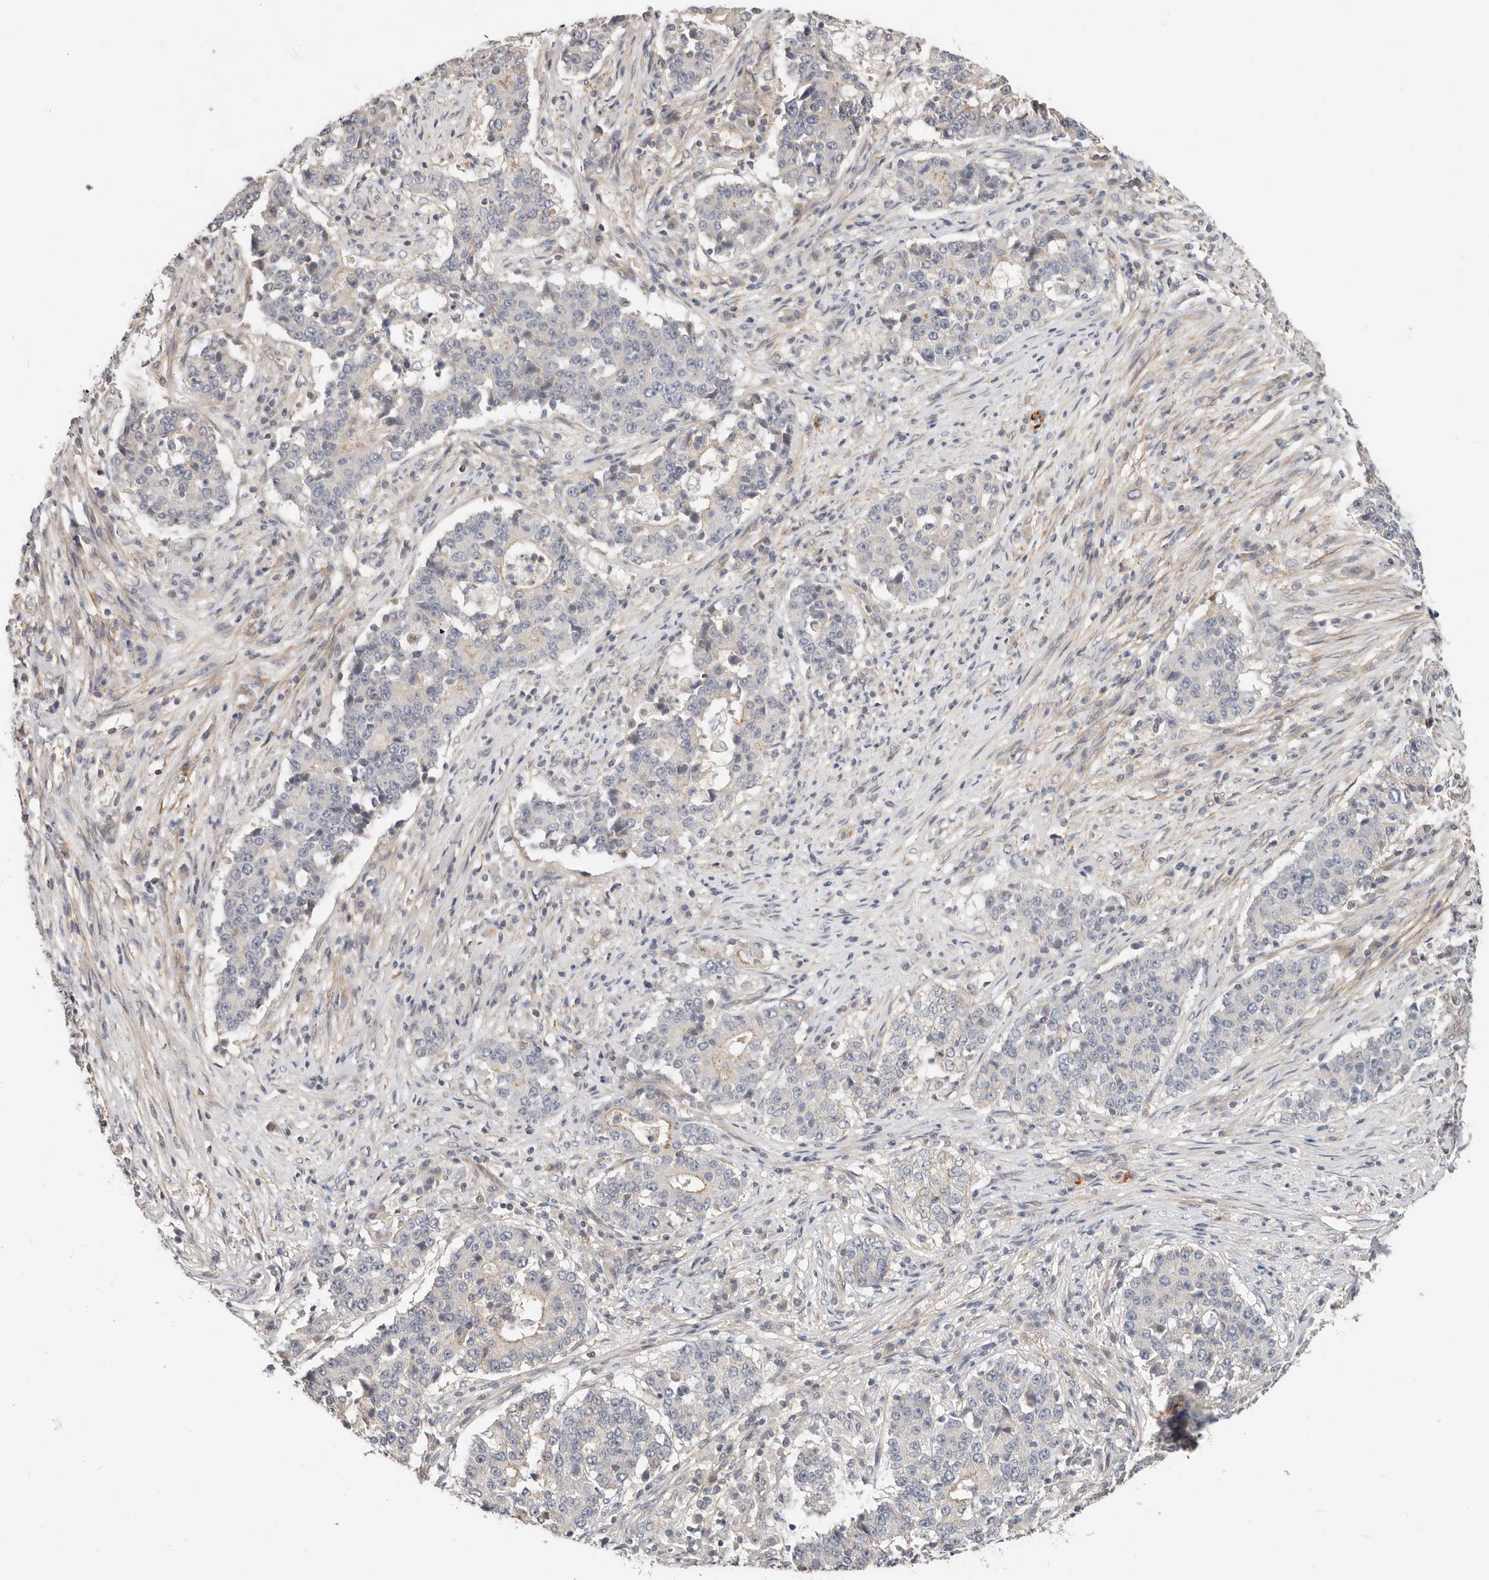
{"staining": {"intensity": "negative", "quantity": "none", "location": "none"}, "tissue": "stomach cancer", "cell_type": "Tumor cells", "image_type": "cancer", "snomed": [{"axis": "morphology", "description": "Adenocarcinoma, NOS"}, {"axis": "topography", "description": "Stomach"}], "caption": "DAB immunohistochemical staining of human stomach cancer (adenocarcinoma) shows no significant expression in tumor cells.", "gene": "ZRANB1", "patient": {"sex": "male", "age": 59}}